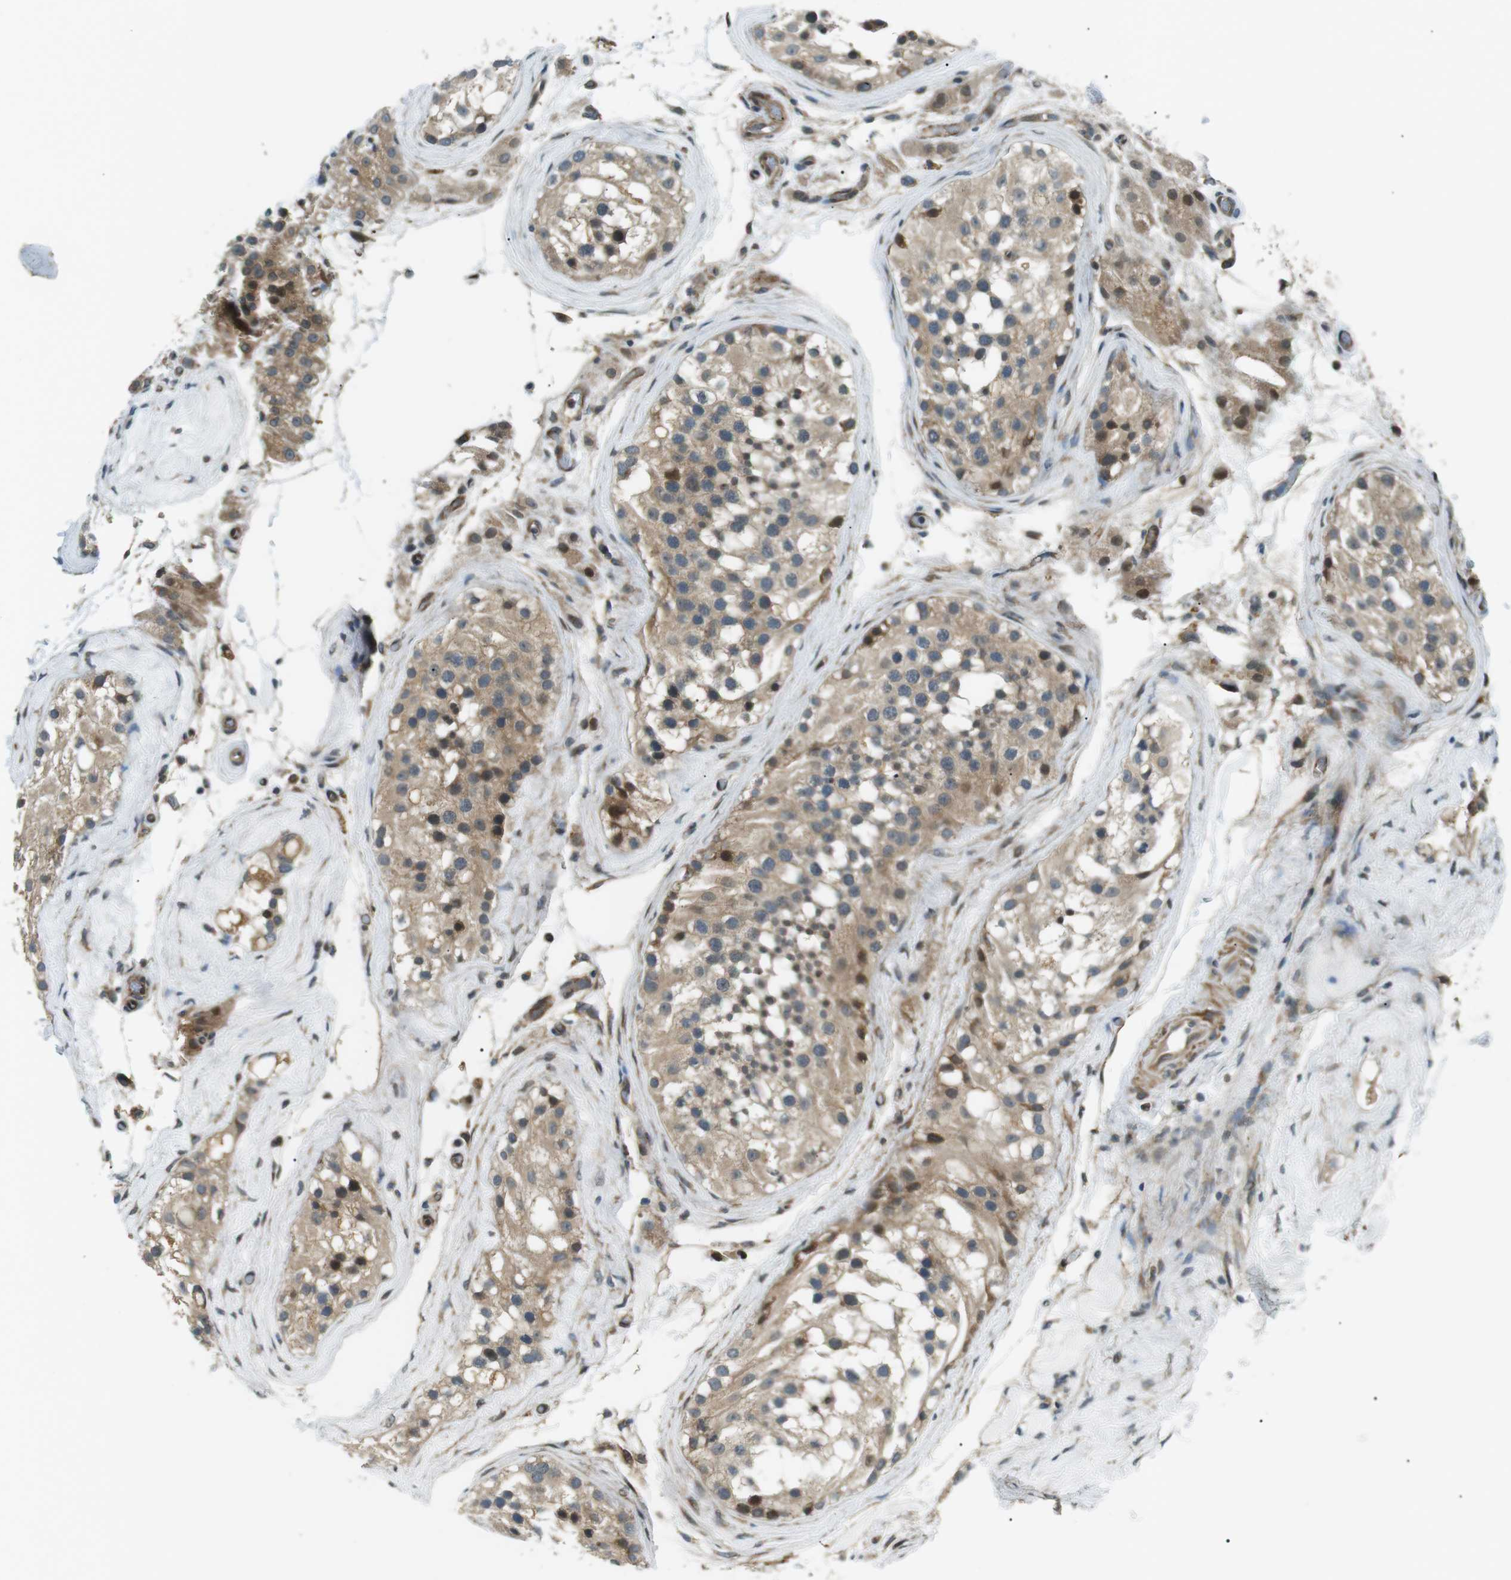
{"staining": {"intensity": "weak", "quantity": ">75%", "location": "cytoplasmic/membranous"}, "tissue": "testis", "cell_type": "Cells in seminiferous ducts", "image_type": "normal", "snomed": [{"axis": "morphology", "description": "Normal tissue, NOS"}, {"axis": "morphology", "description": "Seminoma, NOS"}, {"axis": "topography", "description": "Testis"}], "caption": "Testis stained with DAB (3,3'-diaminobenzidine) immunohistochemistry (IHC) shows low levels of weak cytoplasmic/membranous staining in approximately >75% of cells in seminiferous ducts.", "gene": "TMEM74", "patient": {"sex": "male", "age": 71}}